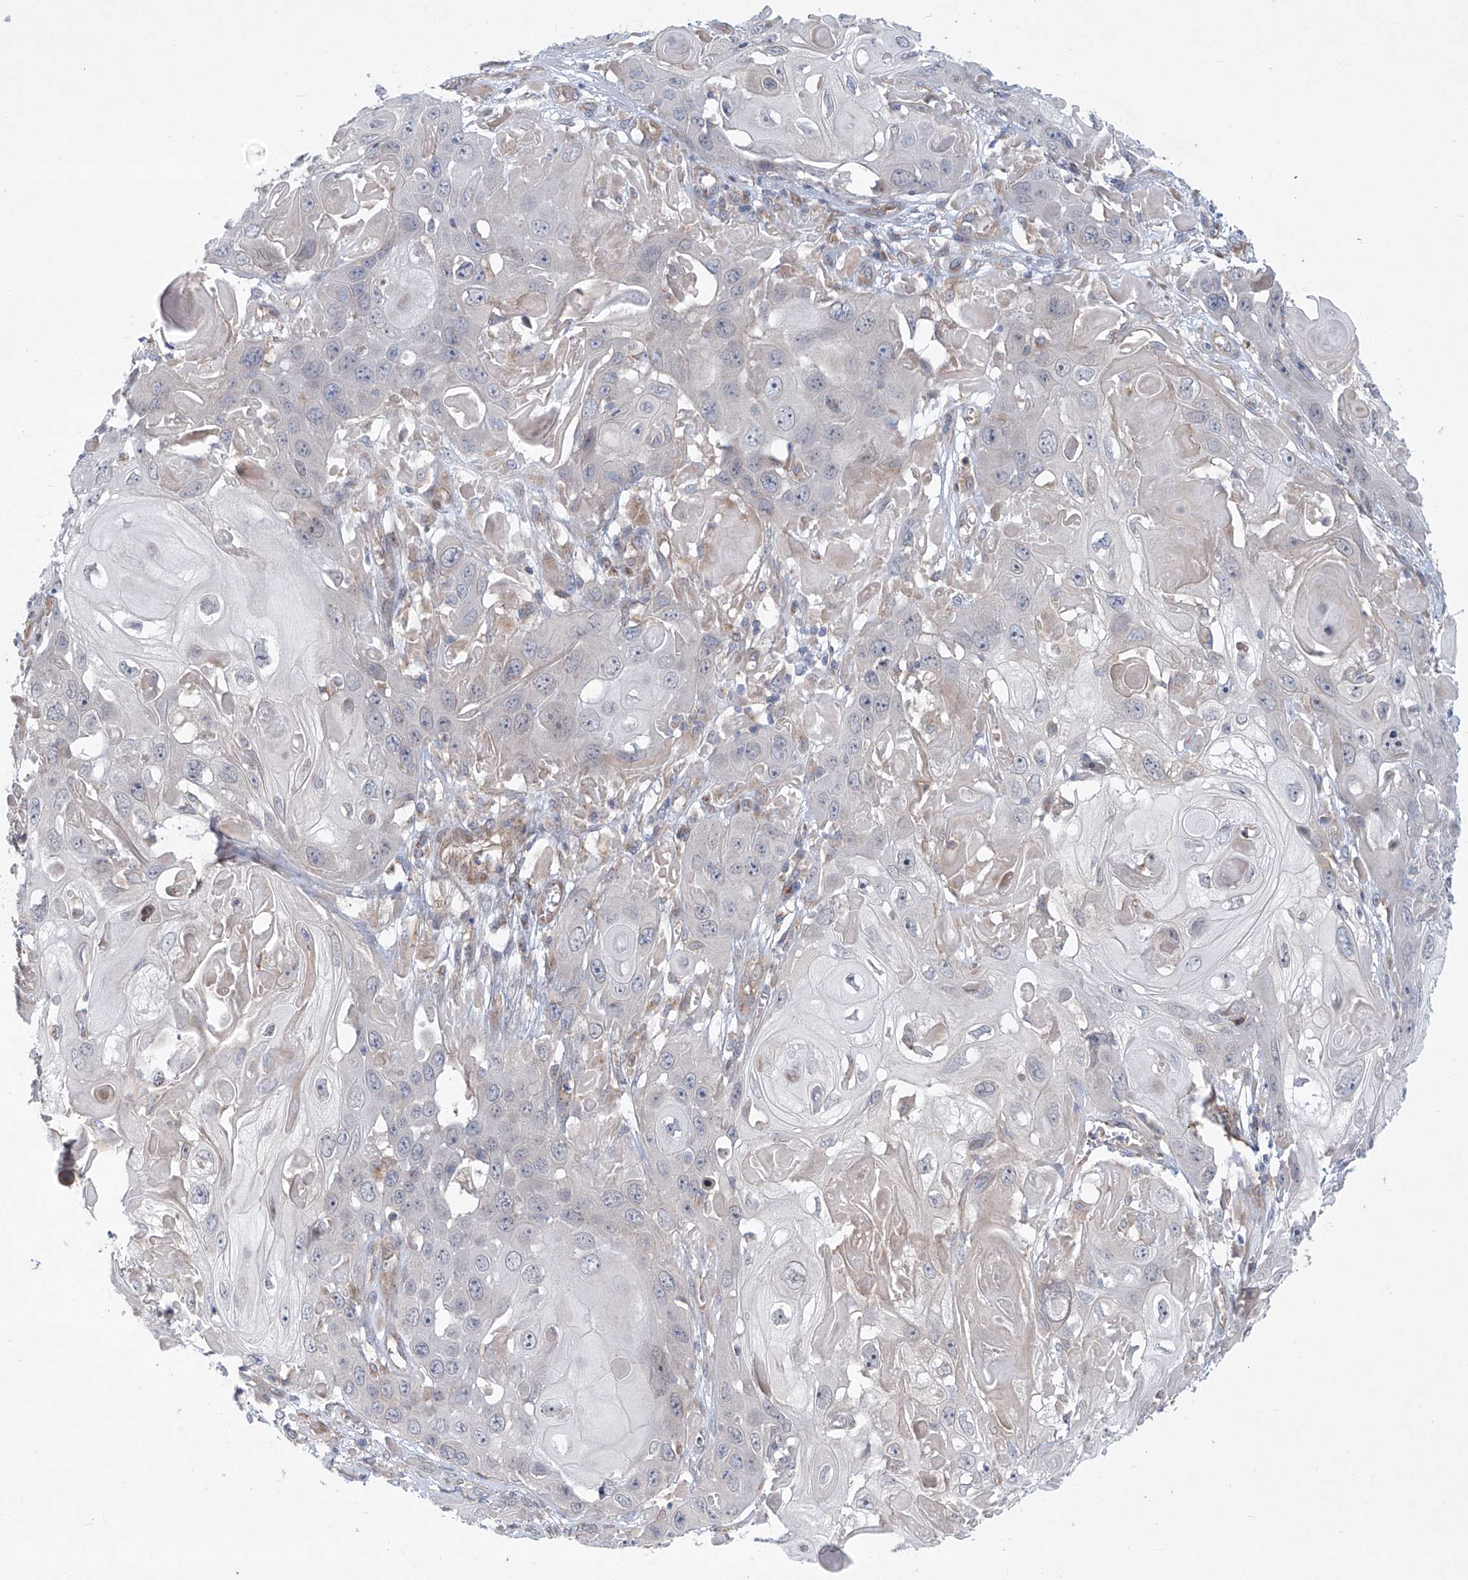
{"staining": {"intensity": "negative", "quantity": "none", "location": "none"}, "tissue": "skin cancer", "cell_type": "Tumor cells", "image_type": "cancer", "snomed": [{"axis": "morphology", "description": "Squamous cell carcinoma, NOS"}, {"axis": "topography", "description": "Skin"}], "caption": "This is an IHC histopathology image of squamous cell carcinoma (skin). There is no expression in tumor cells.", "gene": "KLC4", "patient": {"sex": "male", "age": 55}}